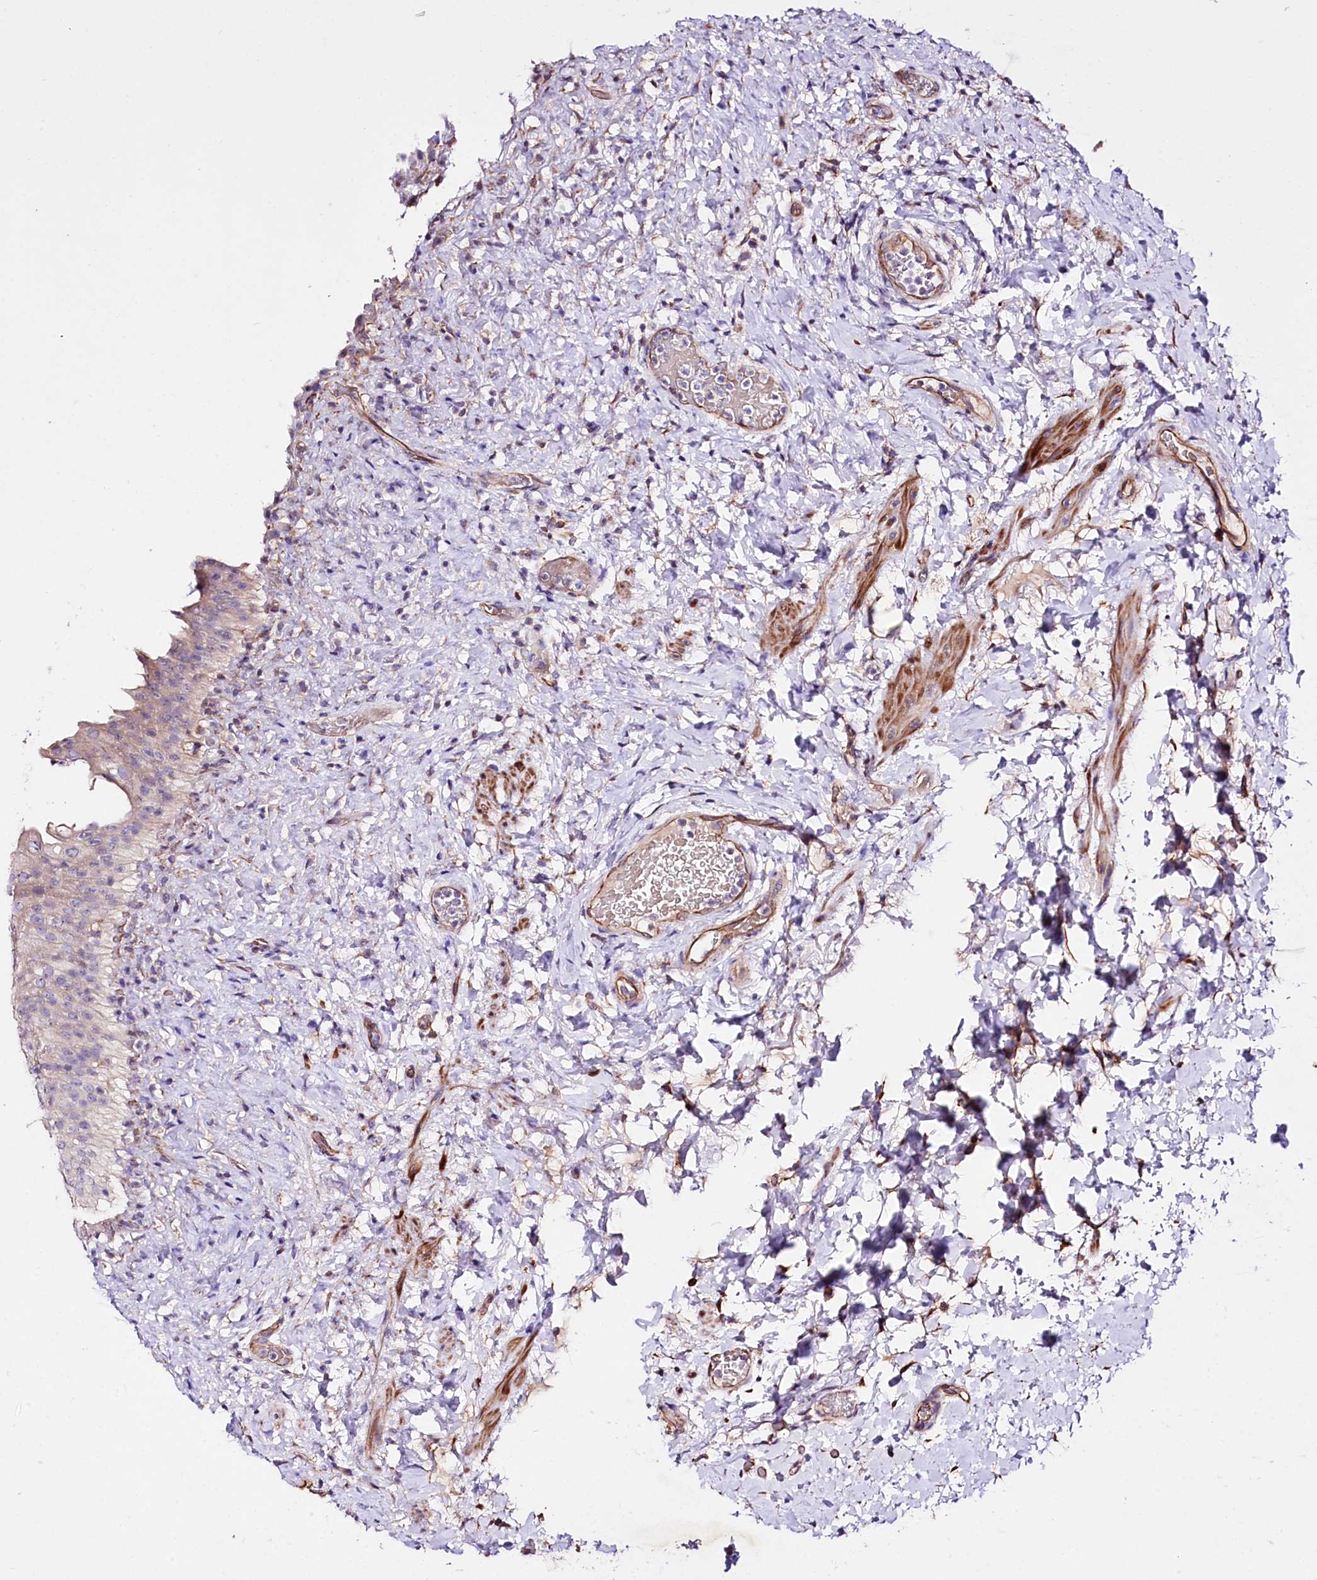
{"staining": {"intensity": "negative", "quantity": "none", "location": "none"}, "tissue": "urinary bladder", "cell_type": "Urothelial cells", "image_type": "normal", "snomed": [{"axis": "morphology", "description": "Normal tissue, NOS"}, {"axis": "topography", "description": "Urinary bladder"}], "caption": "Immunohistochemical staining of unremarkable urinary bladder exhibits no significant positivity in urothelial cells. Nuclei are stained in blue.", "gene": "SLC7A1", "patient": {"sex": "female", "age": 27}}